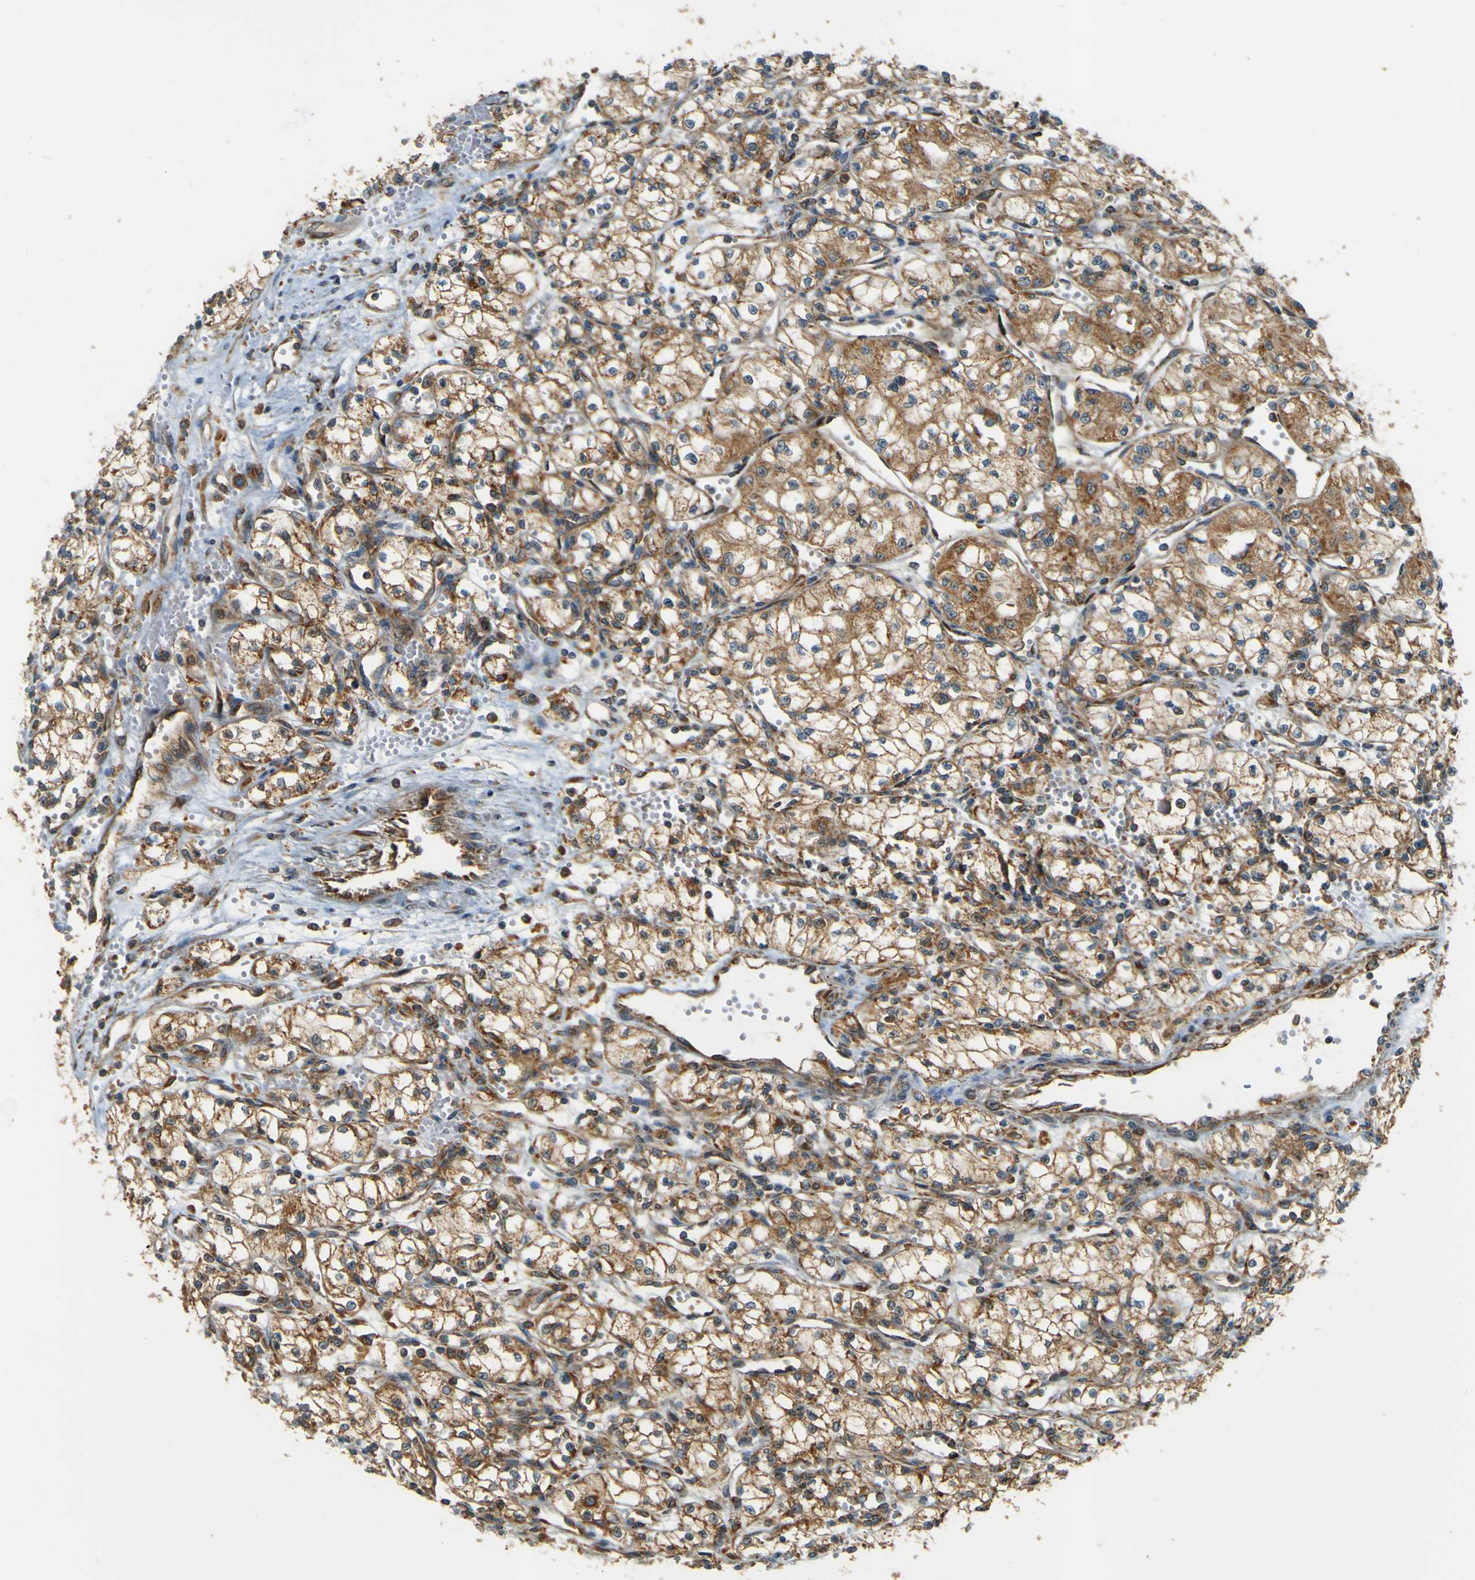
{"staining": {"intensity": "moderate", "quantity": ">75%", "location": "cytoplasmic/membranous"}, "tissue": "renal cancer", "cell_type": "Tumor cells", "image_type": "cancer", "snomed": [{"axis": "morphology", "description": "Normal tissue, NOS"}, {"axis": "morphology", "description": "Adenocarcinoma, NOS"}, {"axis": "topography", "description": "Kidney"}], "caption": "A micrograph showing moderate cytoplasmic/membranous expression in about >75% of tumor cells in renal cancer, as visualized by brown immunohistochemical staining.", "gene": "DNAJC5", "patient": {"sex": "male", "age": 59}}